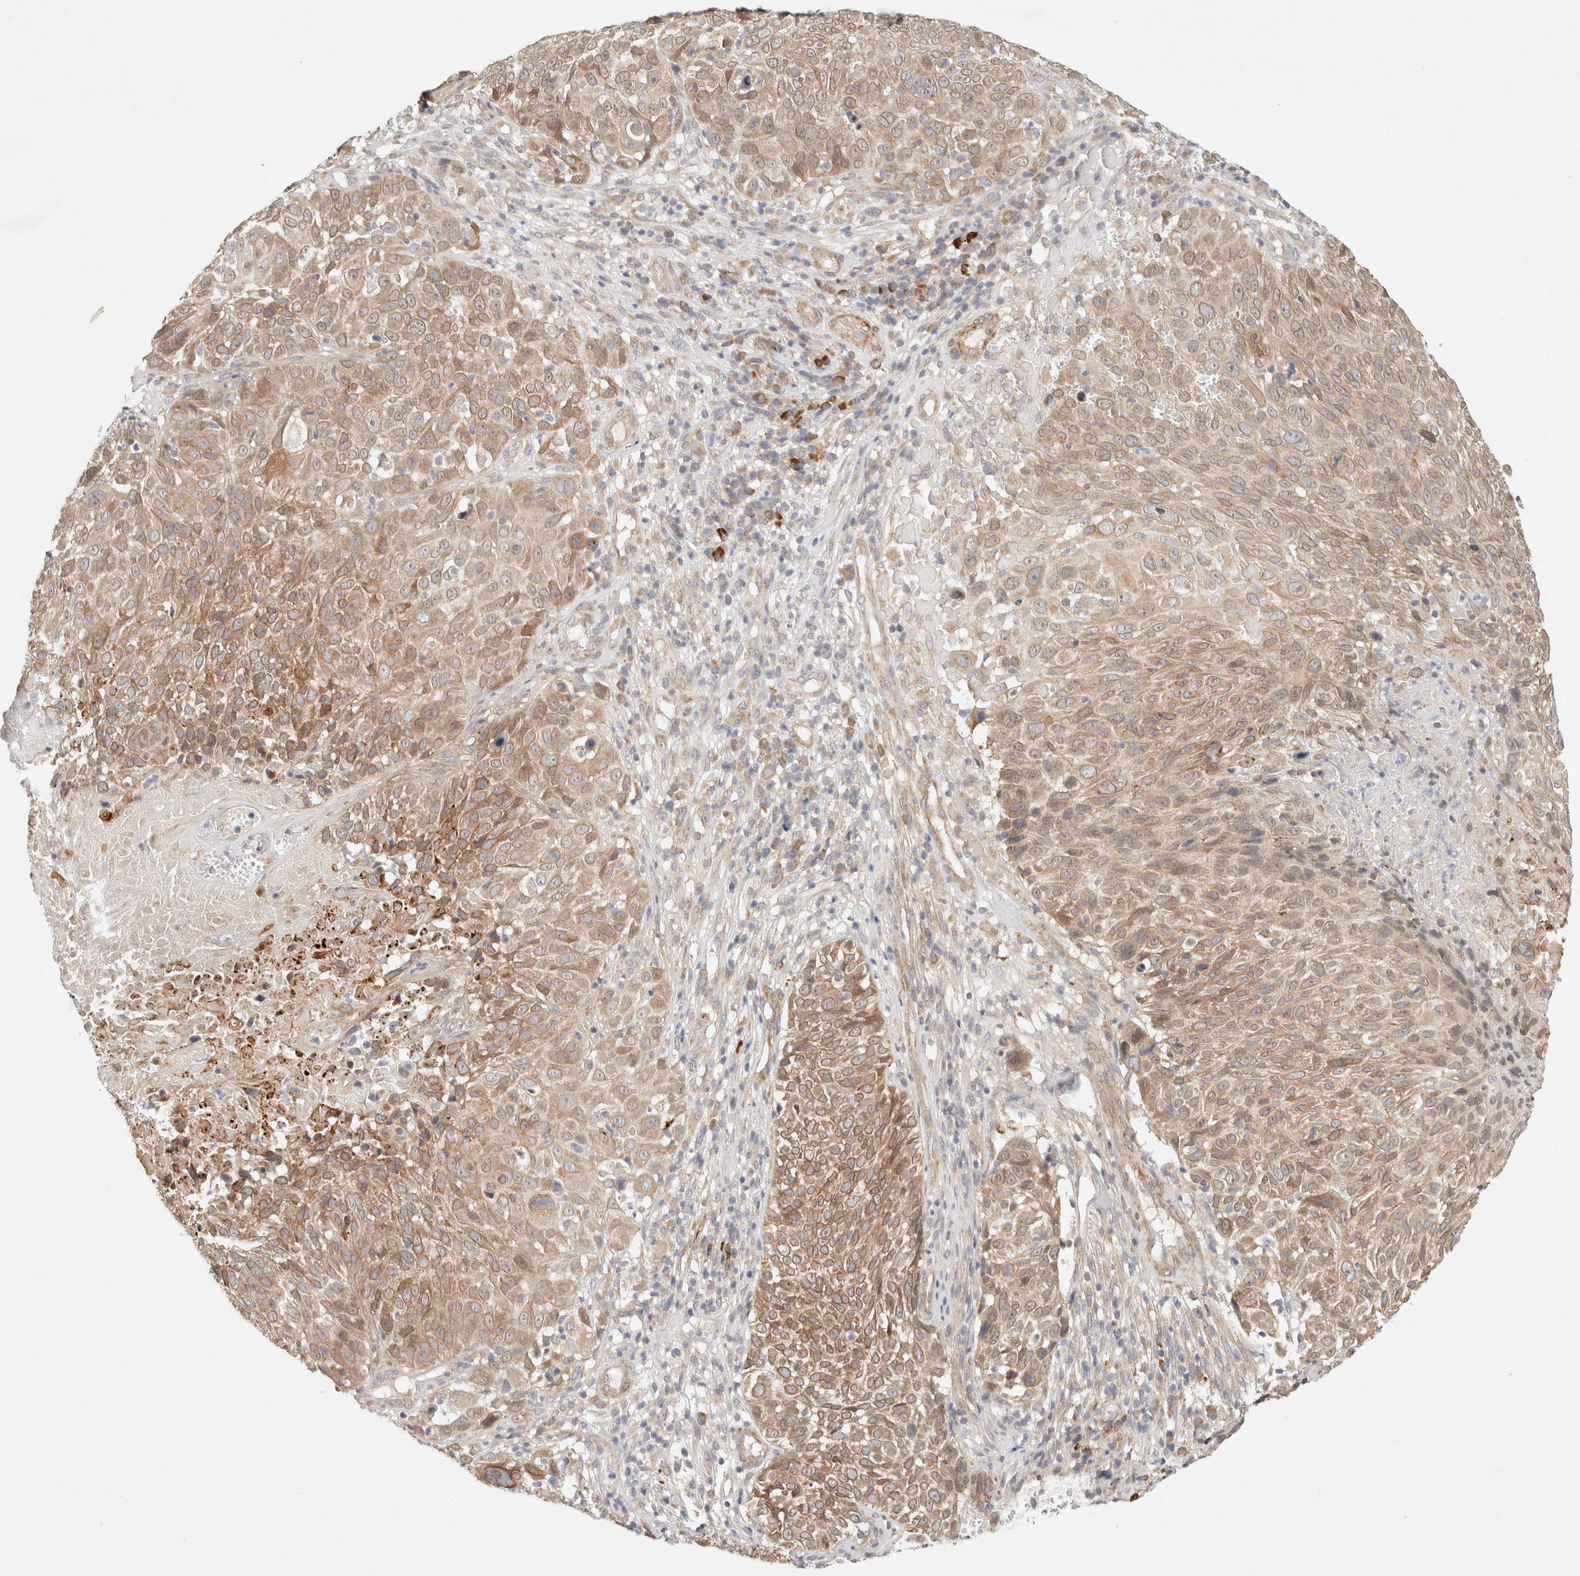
{"staining": {"intensity": "moderate", "quantity": ">75%", "location": "cytoplasmic/membranous"}, "tissue": "cervical cancer", "cell_type": "Tumor cells", "image_type": "cancer", "snomed": [{"axis": "morphology", "description": "Squamous cell carcinoma, NOS"}, {"axis": "topography", "description": "Cervix"}], "caption": "This is an image of IHC staining of cervical cancer, which shows moderate staining in the cytoplasmic/membranous of tumor cells.", "gene": "RRP15", "patient": {"sex": "female", "age": 74}}